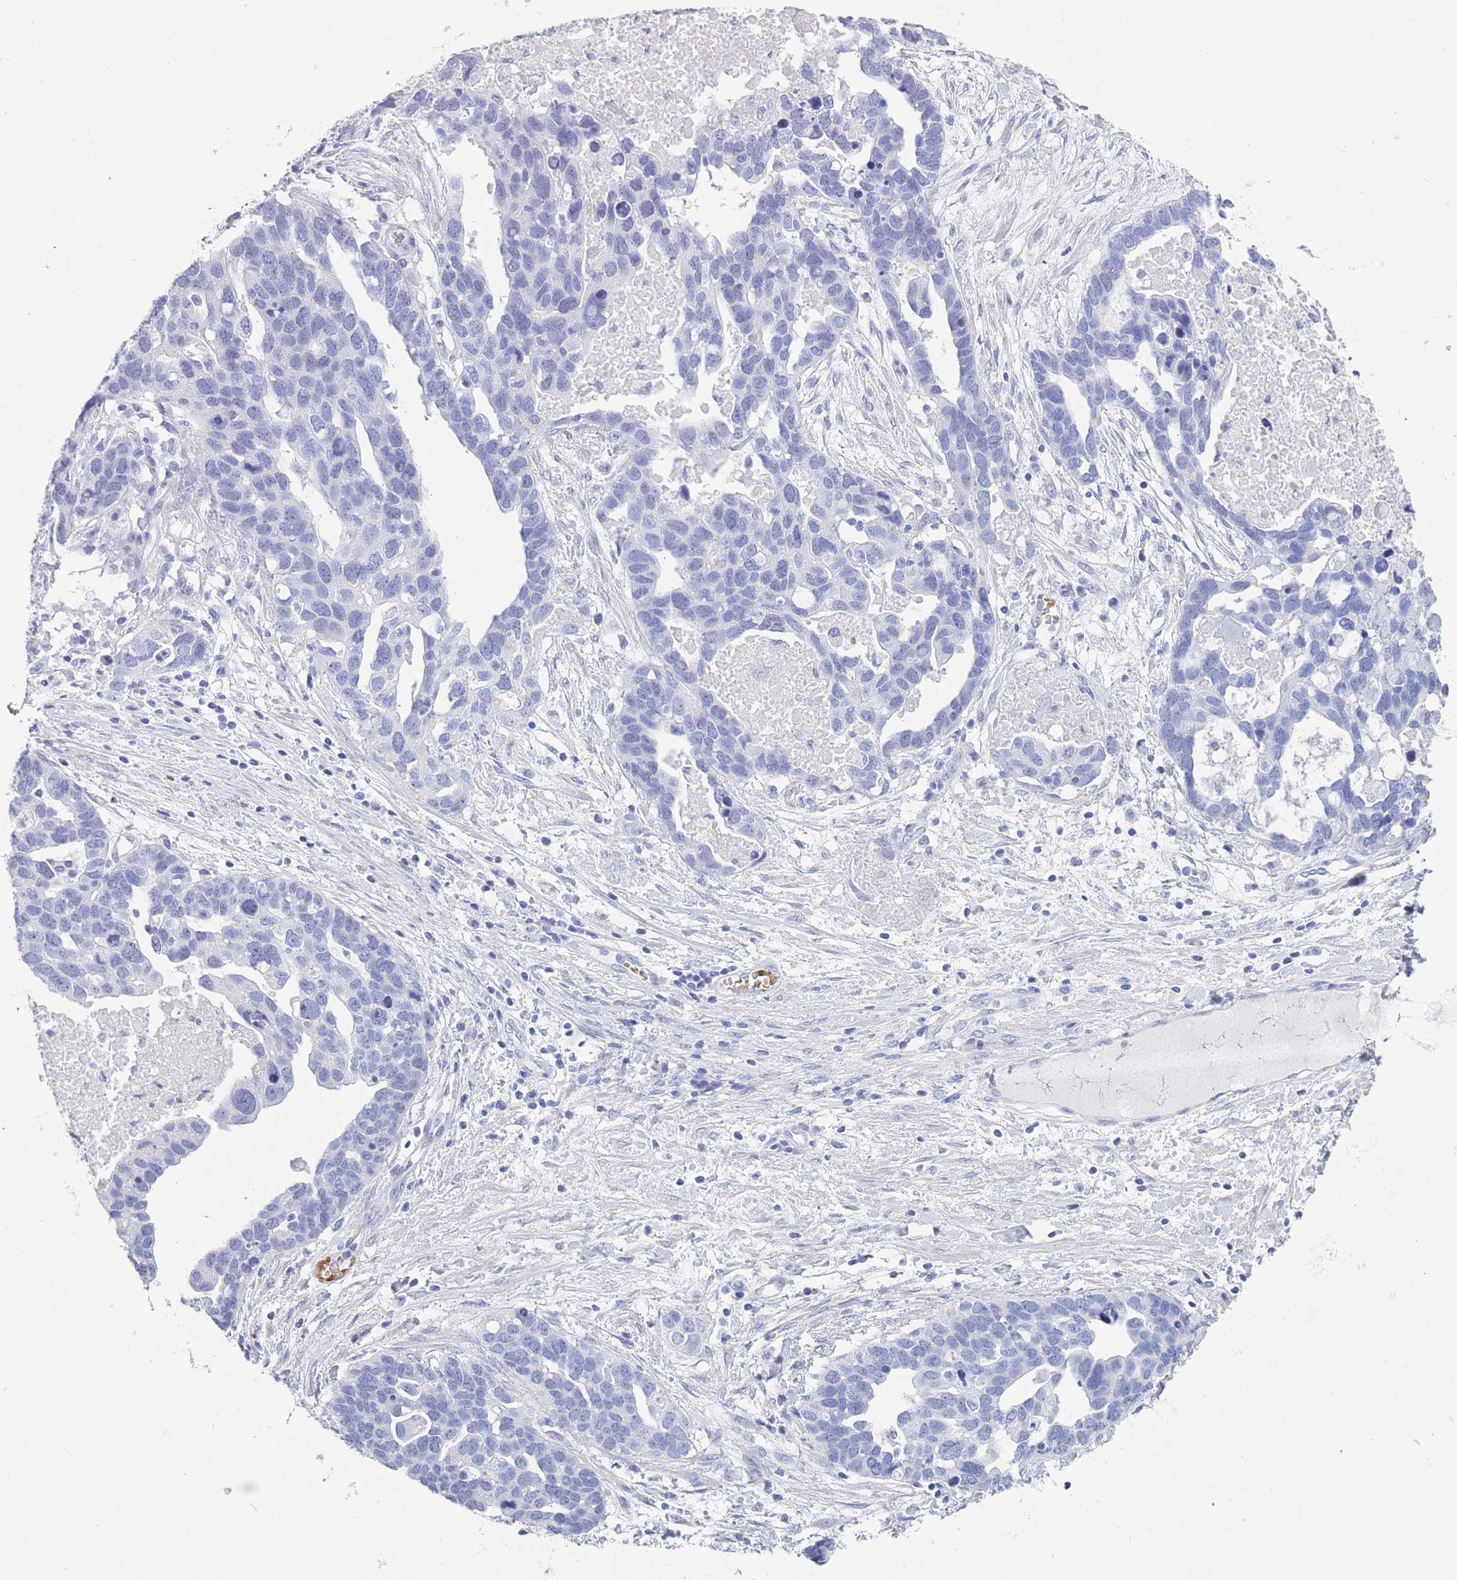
{"staining": {"intensity": "negative", "quantity": "none", "location": "none"}, "tissue": "ovarian cancer", "cell_type": "Tumor cells", "image_type": "cancer", "snomed": [{"axis": "morphology", "description": "Cystadenocarcinoma, serous, NOS"}, {"axis": "topography", "description": "Ovary"}], "caption": "An immunohistochemistry micrograph of ovarian serous cystadenocarcinoma is shown. There is no staining in tumor cells of ovarian serous cystadenocarcinoma. (Stains: DAB (3,3'-diaminobenzidine) immunohistochemistry (IHC) with hematoxylin counter stain, Microscopy: brightfield microscopy at high magnification).", "gene": "OR5D16", "patient": {"sex": "female", "age": 54}}